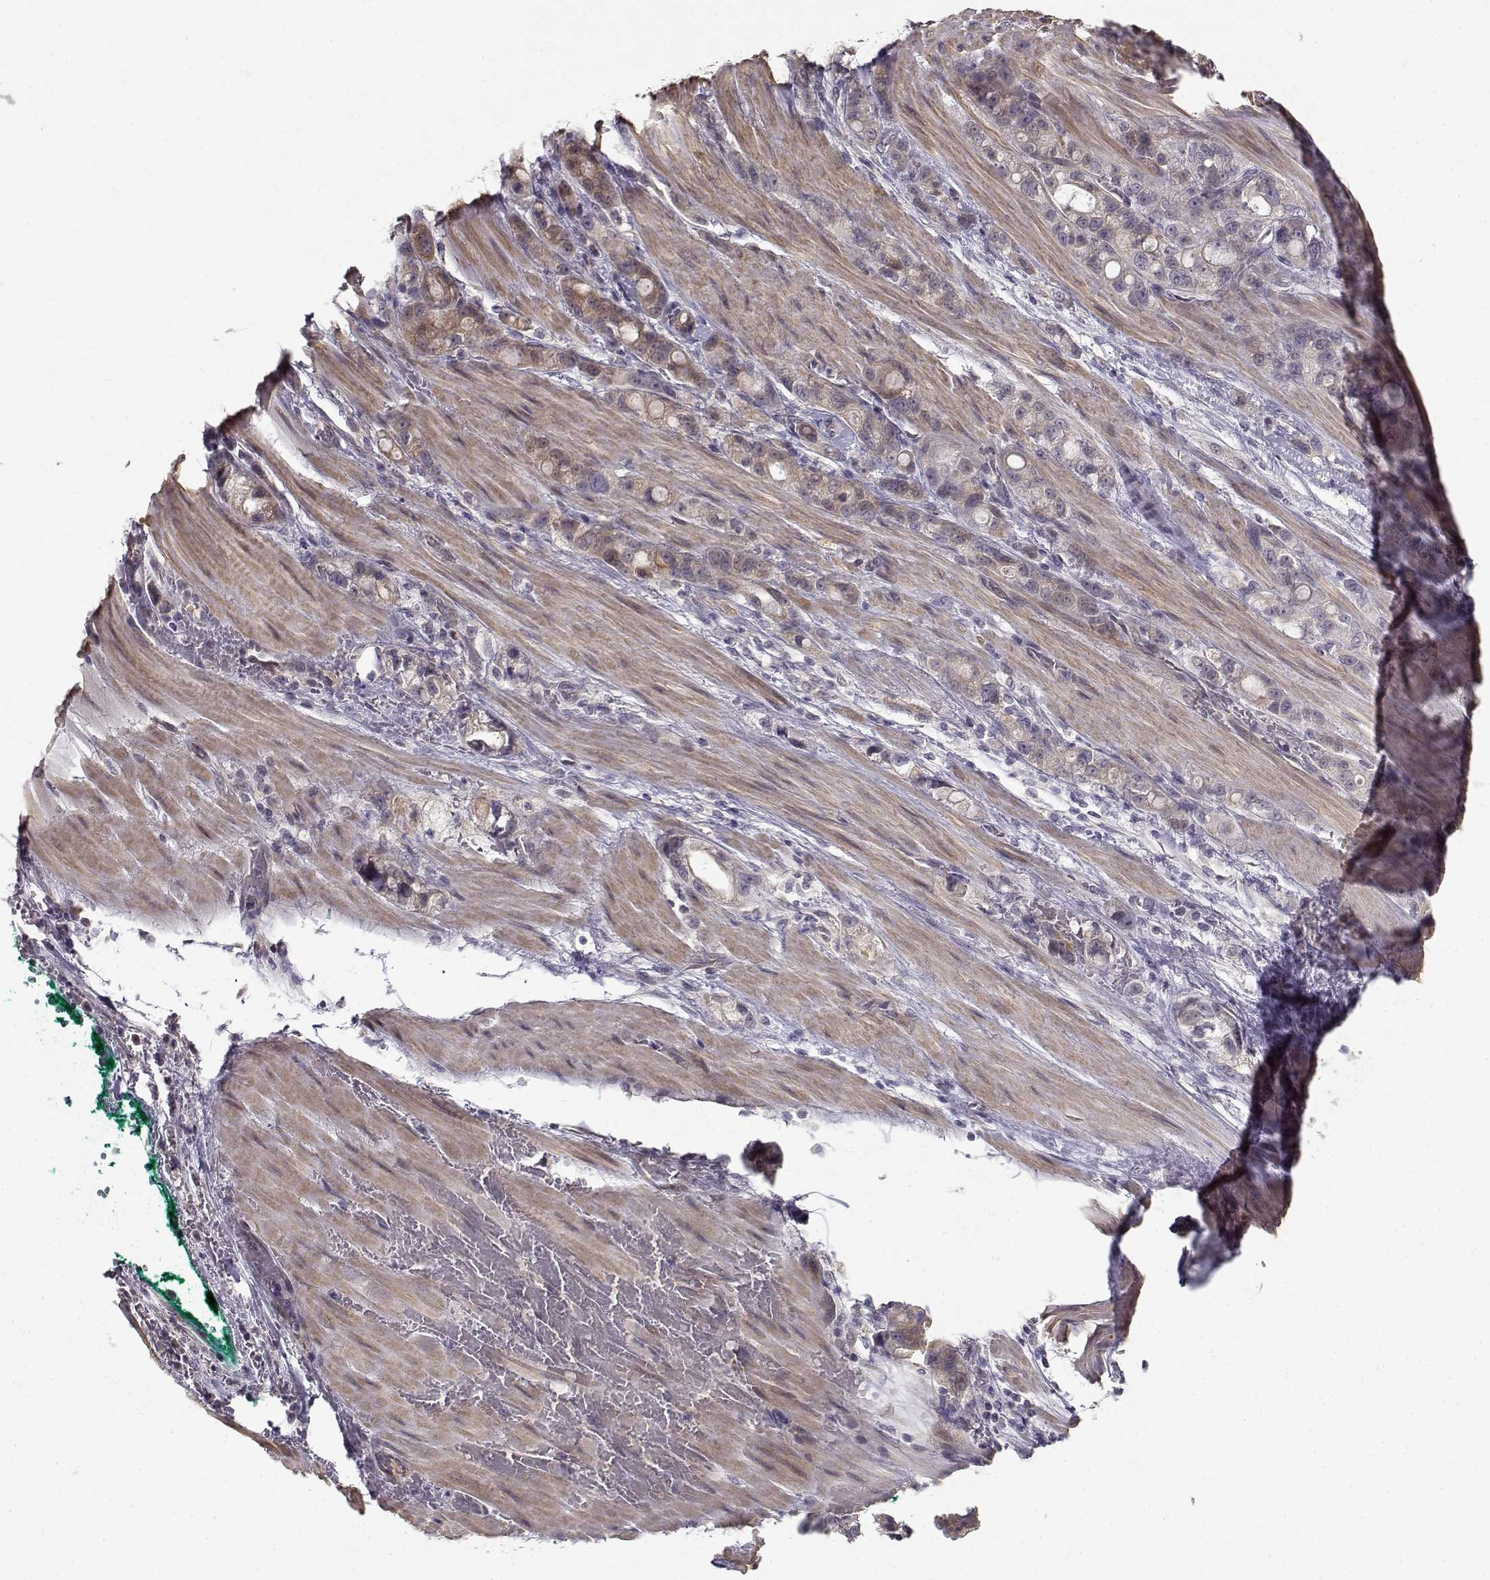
{"staining": {"intensity": "moderate", "quantity": "<25%", "location": "cytoplasmic/membranous"}, "tissue": "stomach cancer", "cell_type": "Tumor cells", "image_type": "cancer", "snomed": [{"axis": "morphology", "description": "Adenocarcinoma, NOS"}, {"axis": "topography", "description": "Stomach"}], "caption": "High-power microscopy captured an immunohistochemistry (IHC) histopathology image of stomach cancer, revealing moderate cytoplasmic/membranous positivity in approximately <25% of tumor cells.", "gene": "ENTPD8", "patient": {"sex": "male", "age": 63}}